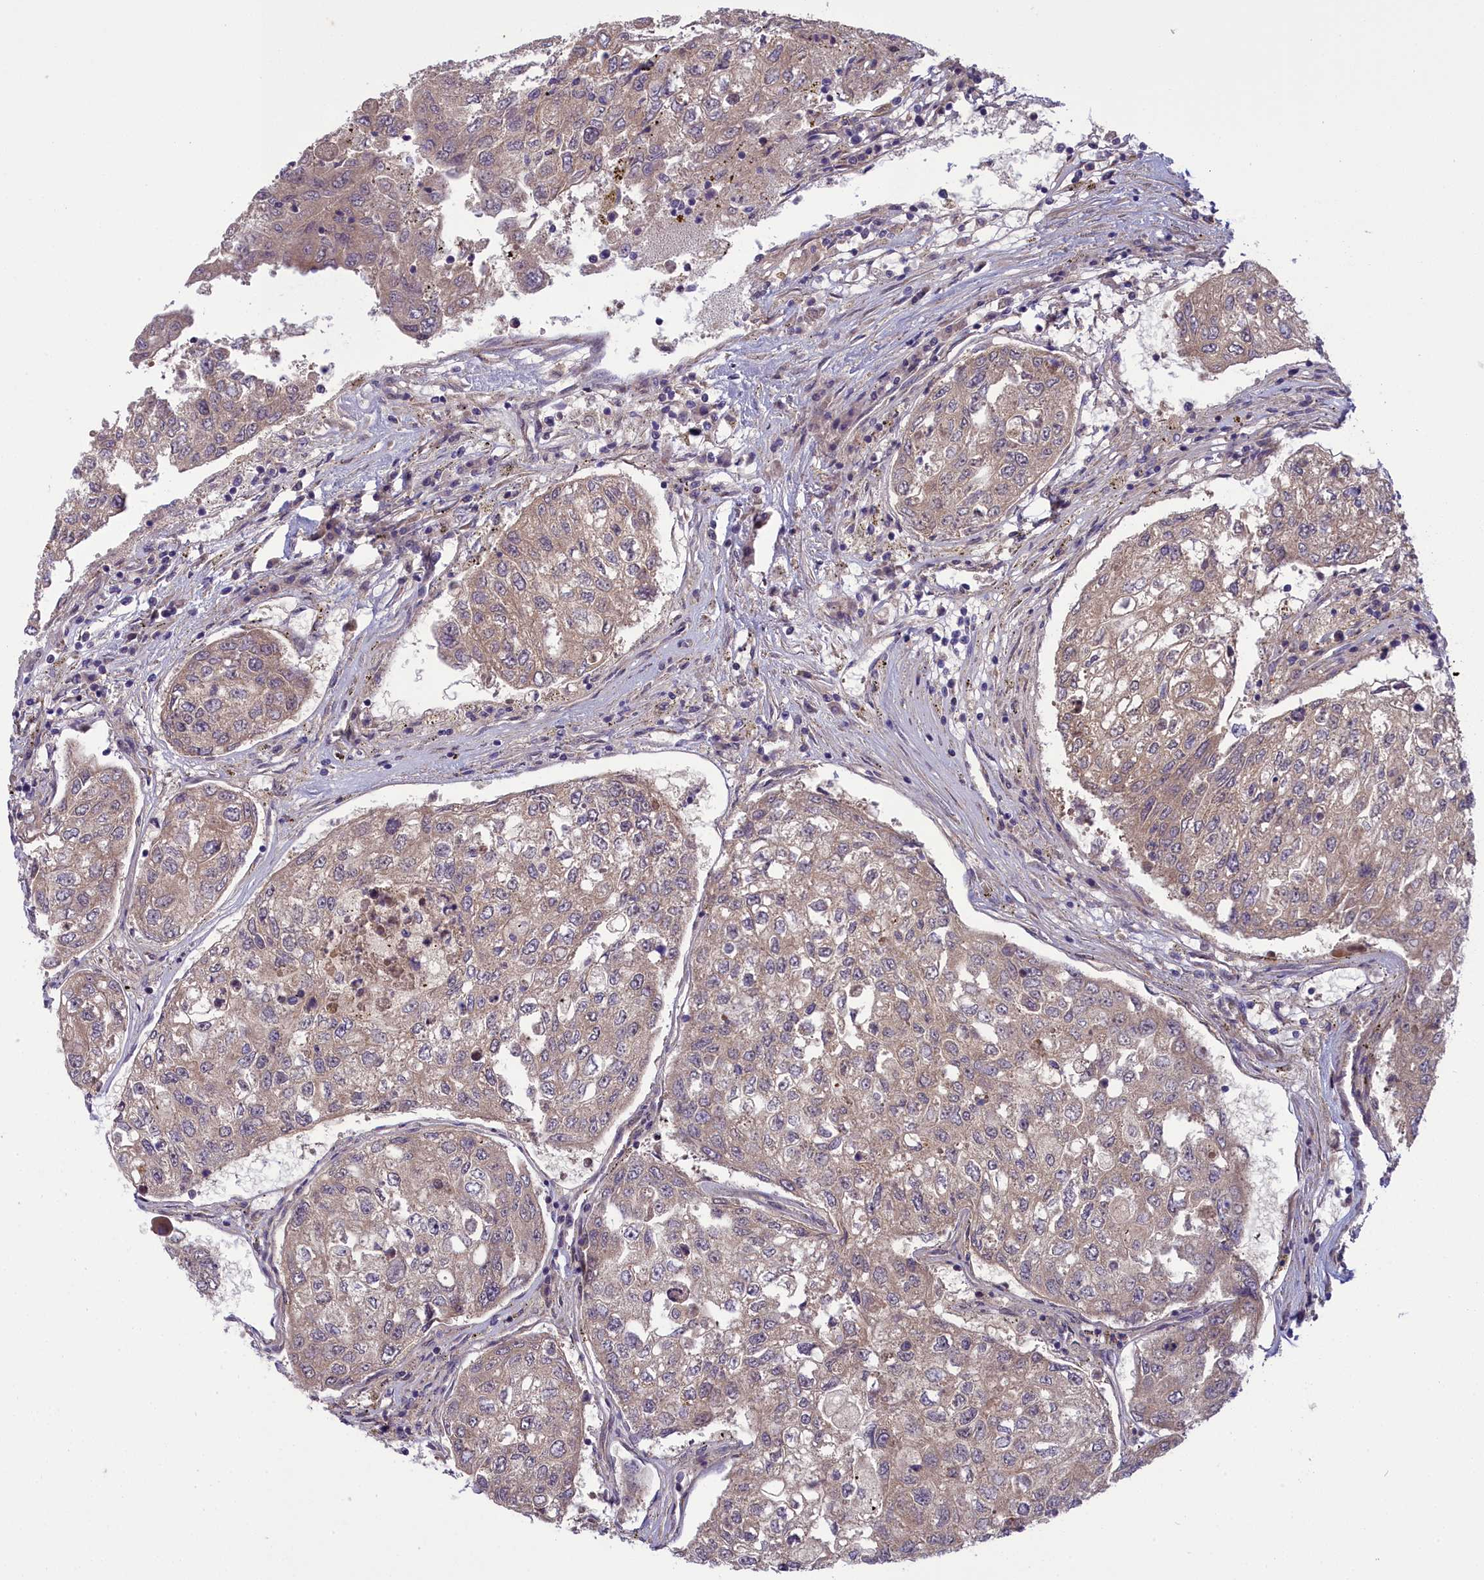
{"staining": {"intensity": "weak", "quantity": "25%-75%", "location": "cytoplasmic/membranous"}, "tissue": "urothelial cancer", "cell_type": "Tumor cells", "image_type": "cancer", "snomed": [{"axis": "morphology", "description": "Urothelial carcinoma, High grade"}, {"axis": "topography", "description": "Lymph node"}, {"axis": "topography", "description": "Urinary bladder"}], "caption": "The histopathology image shows a brown stain indicating the presence of a protein in the cytoplasmic/membranous of tumor cells in urothelial carcinoma (high-grade). Immunohistochemistry stains the protein in brown and the nuclei are stained blue.", "gene": "CORO2A", "patient": {"sex": "male", "age": 51}}